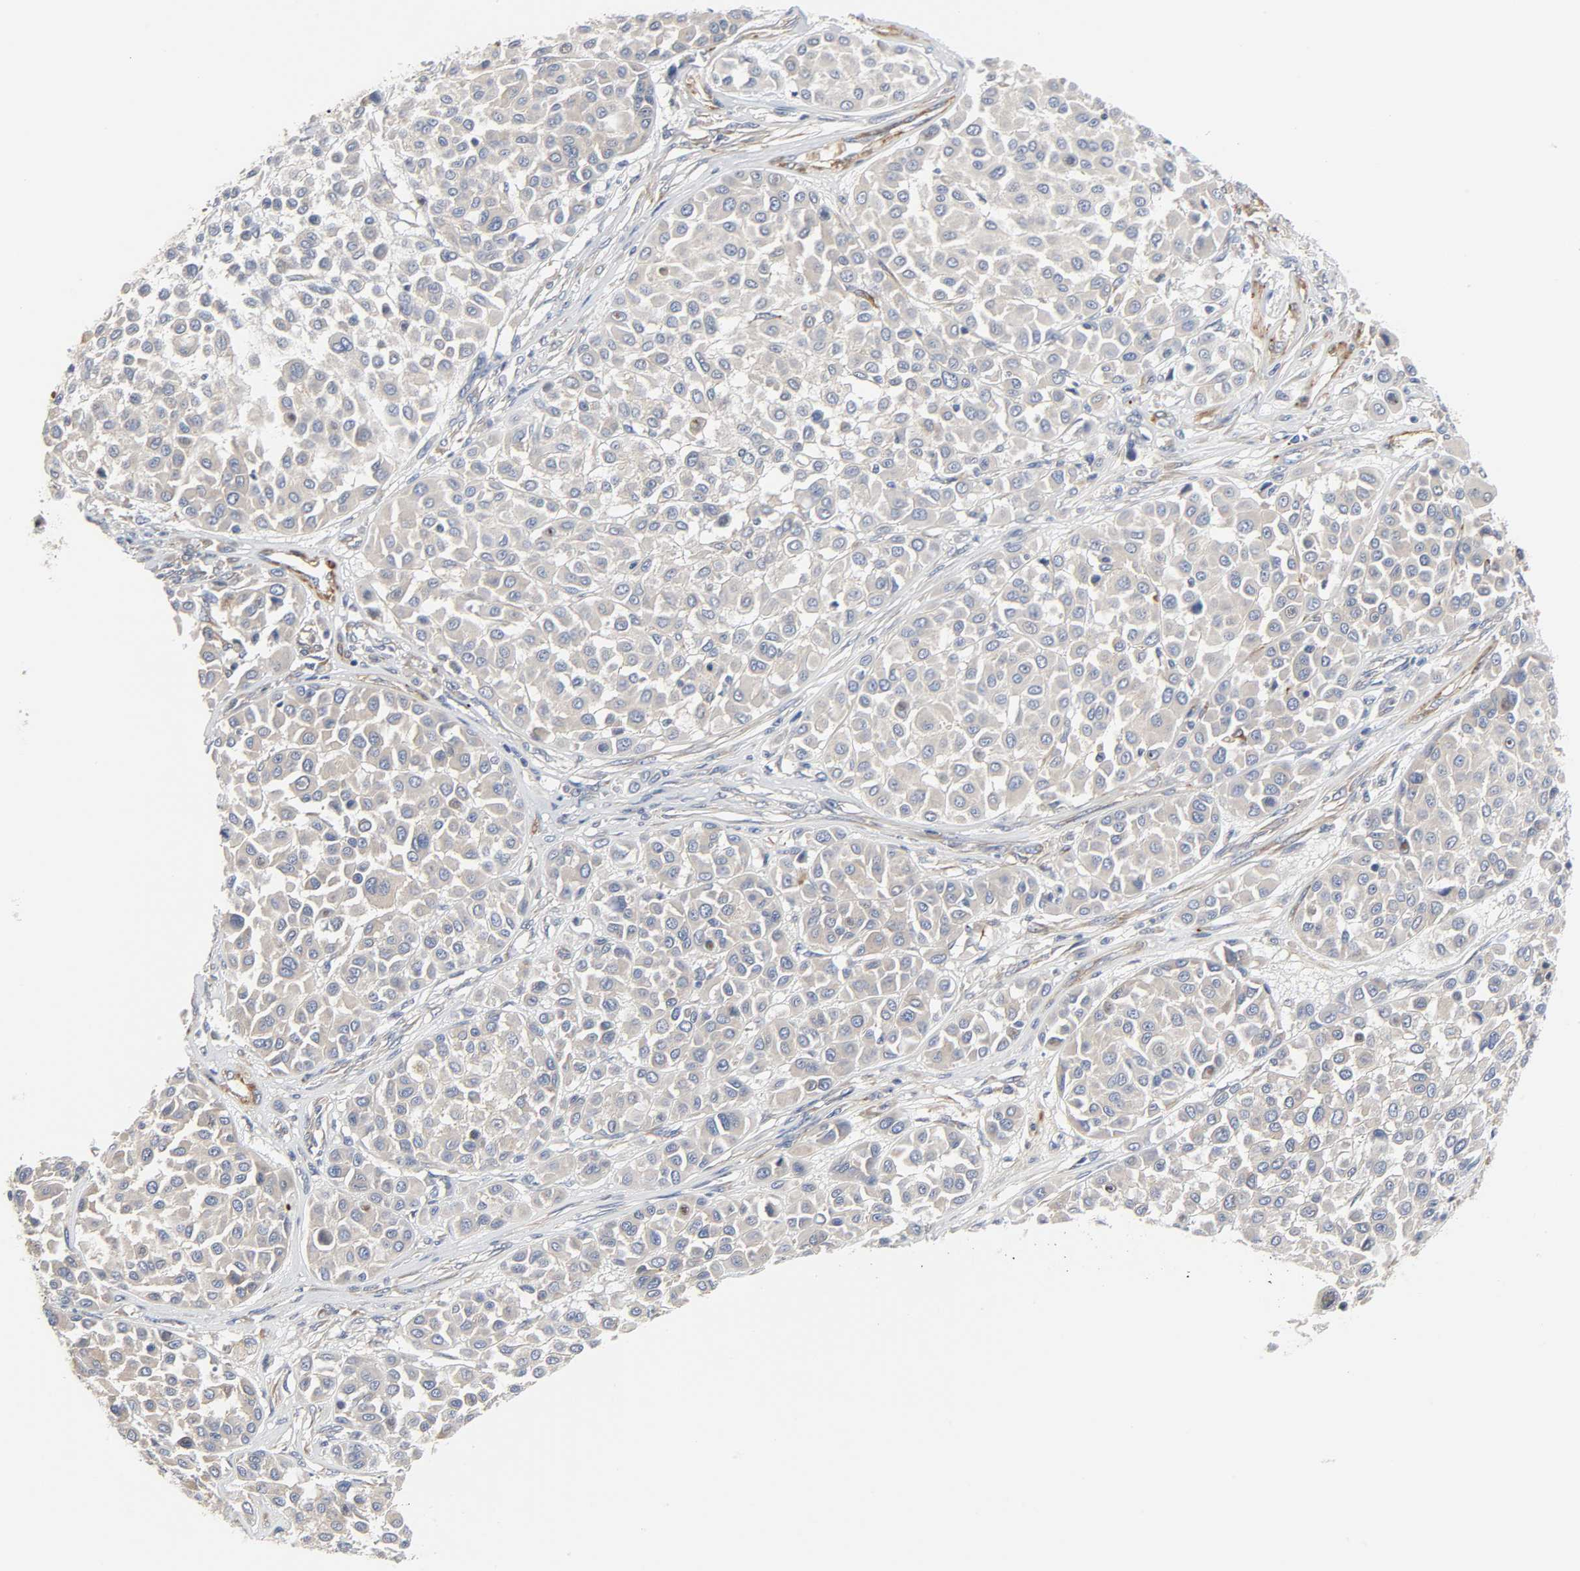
{"staining": {"intensity": "negative", "quantity": "none", "location": "none"}, "tissue": "melanoma", "cell_type": "Tumor cells", "image_type": "cancer", "snomed": [{"axis": "morphology", "description": "Malignant melanoma, Metastatic site"}, {"axis": "topography", "description": "Soft tissue"}], "caption": "Immunohistochemistry (IHC) of human melanoma shows no staining in tumor cells.", "gene": "ARHGAP1", "patient": {"sex": "male", "age": 41}}